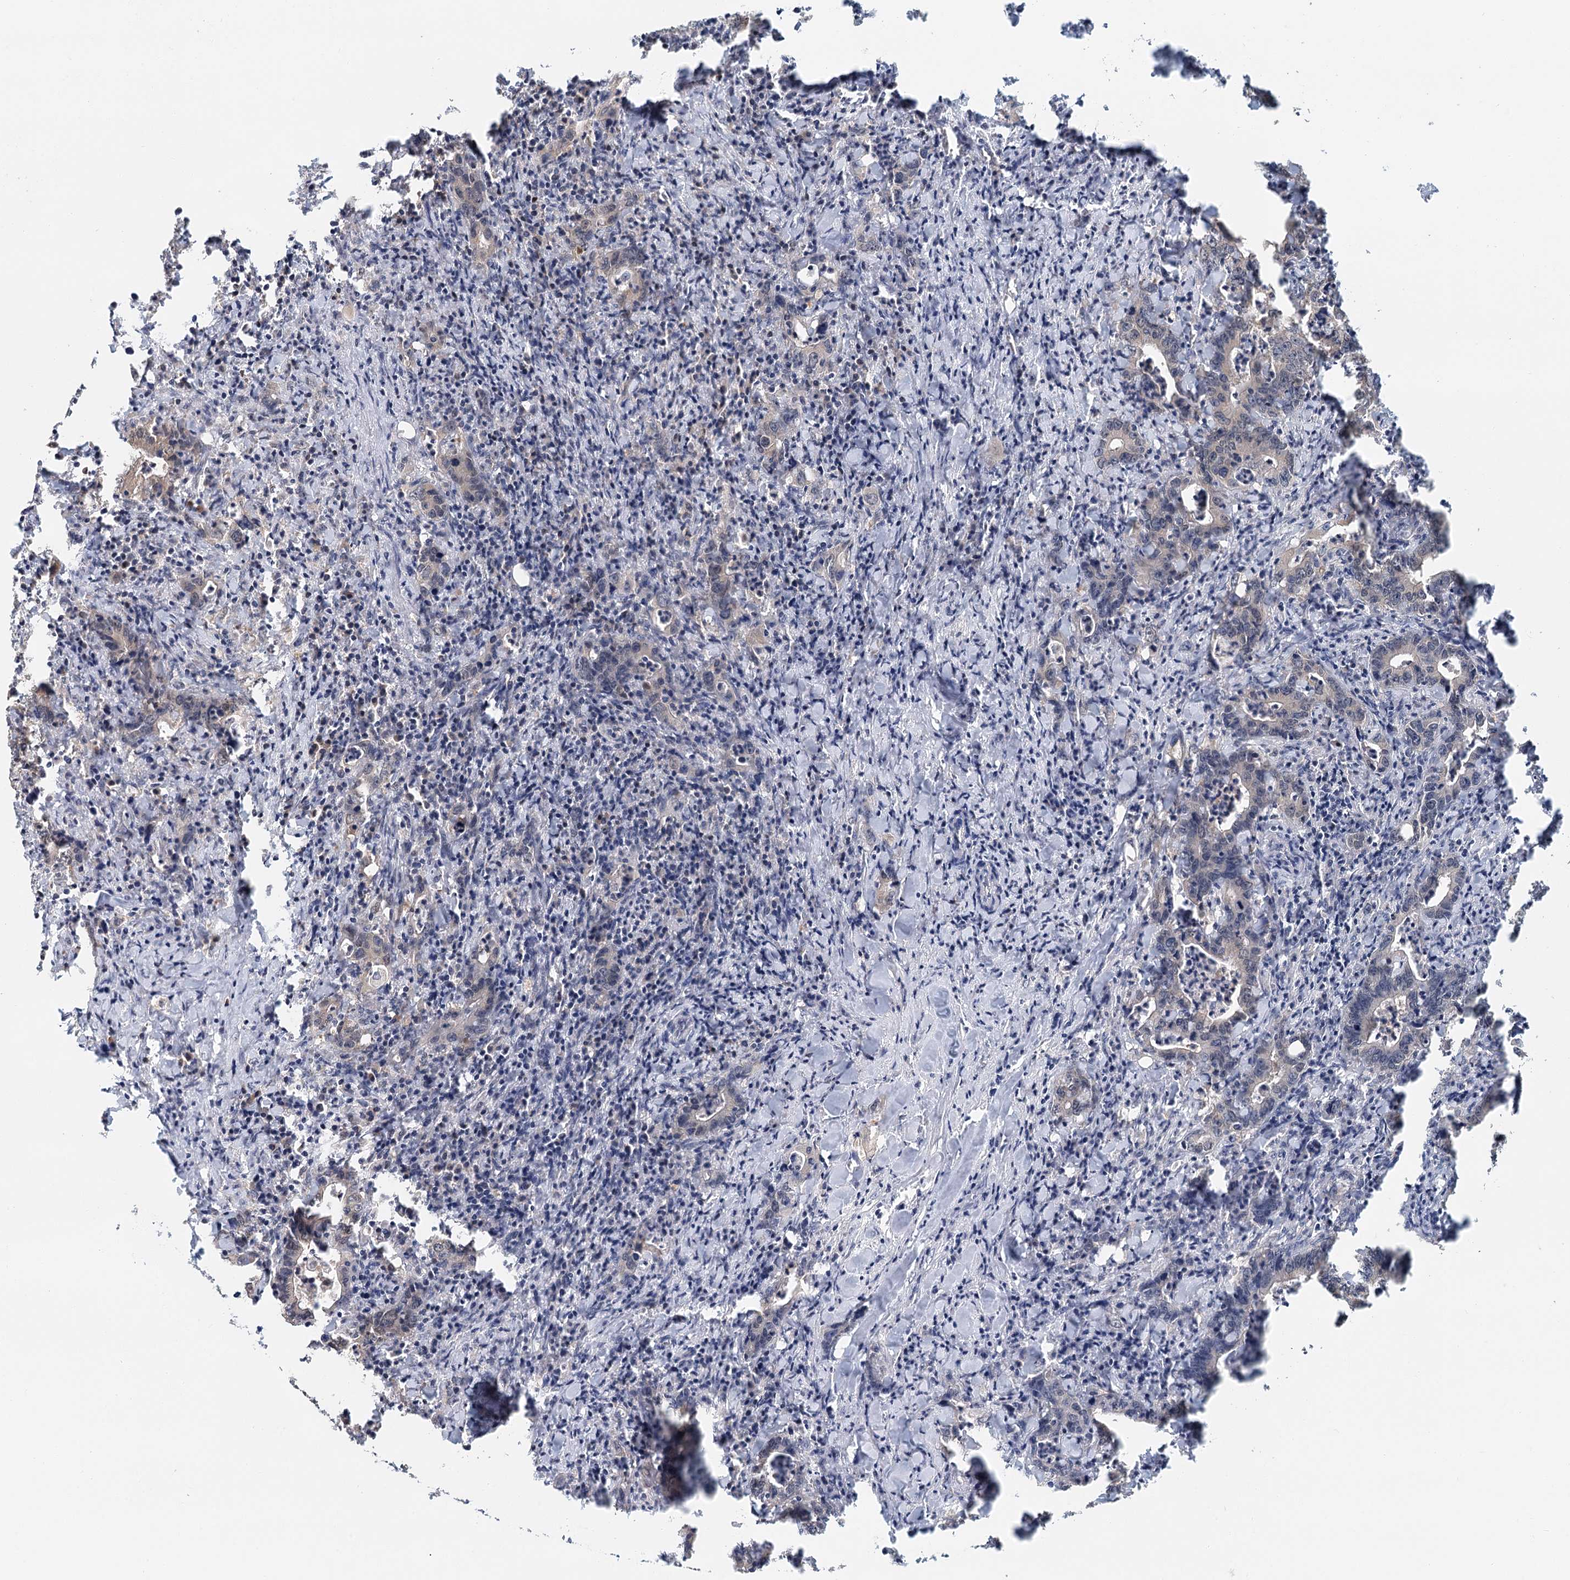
{"staining": {"intensity": "negative", "quantity": "none", "location": "none"}, "tissue": "colorectal cancer", "cell_type": "Tumor cells", "image_type": "cancer", "snomed": [{"axis": "morphology", "description": "Adenocarcinoma, NOS"}, {"axis": "topography", "description": "Colon"}], "caption": "Tumor cells show no significant protein positivity in adenocarcinoma (colorectal).", "gene": "ADK", "patient": {"sex": "female", "age": 75}}